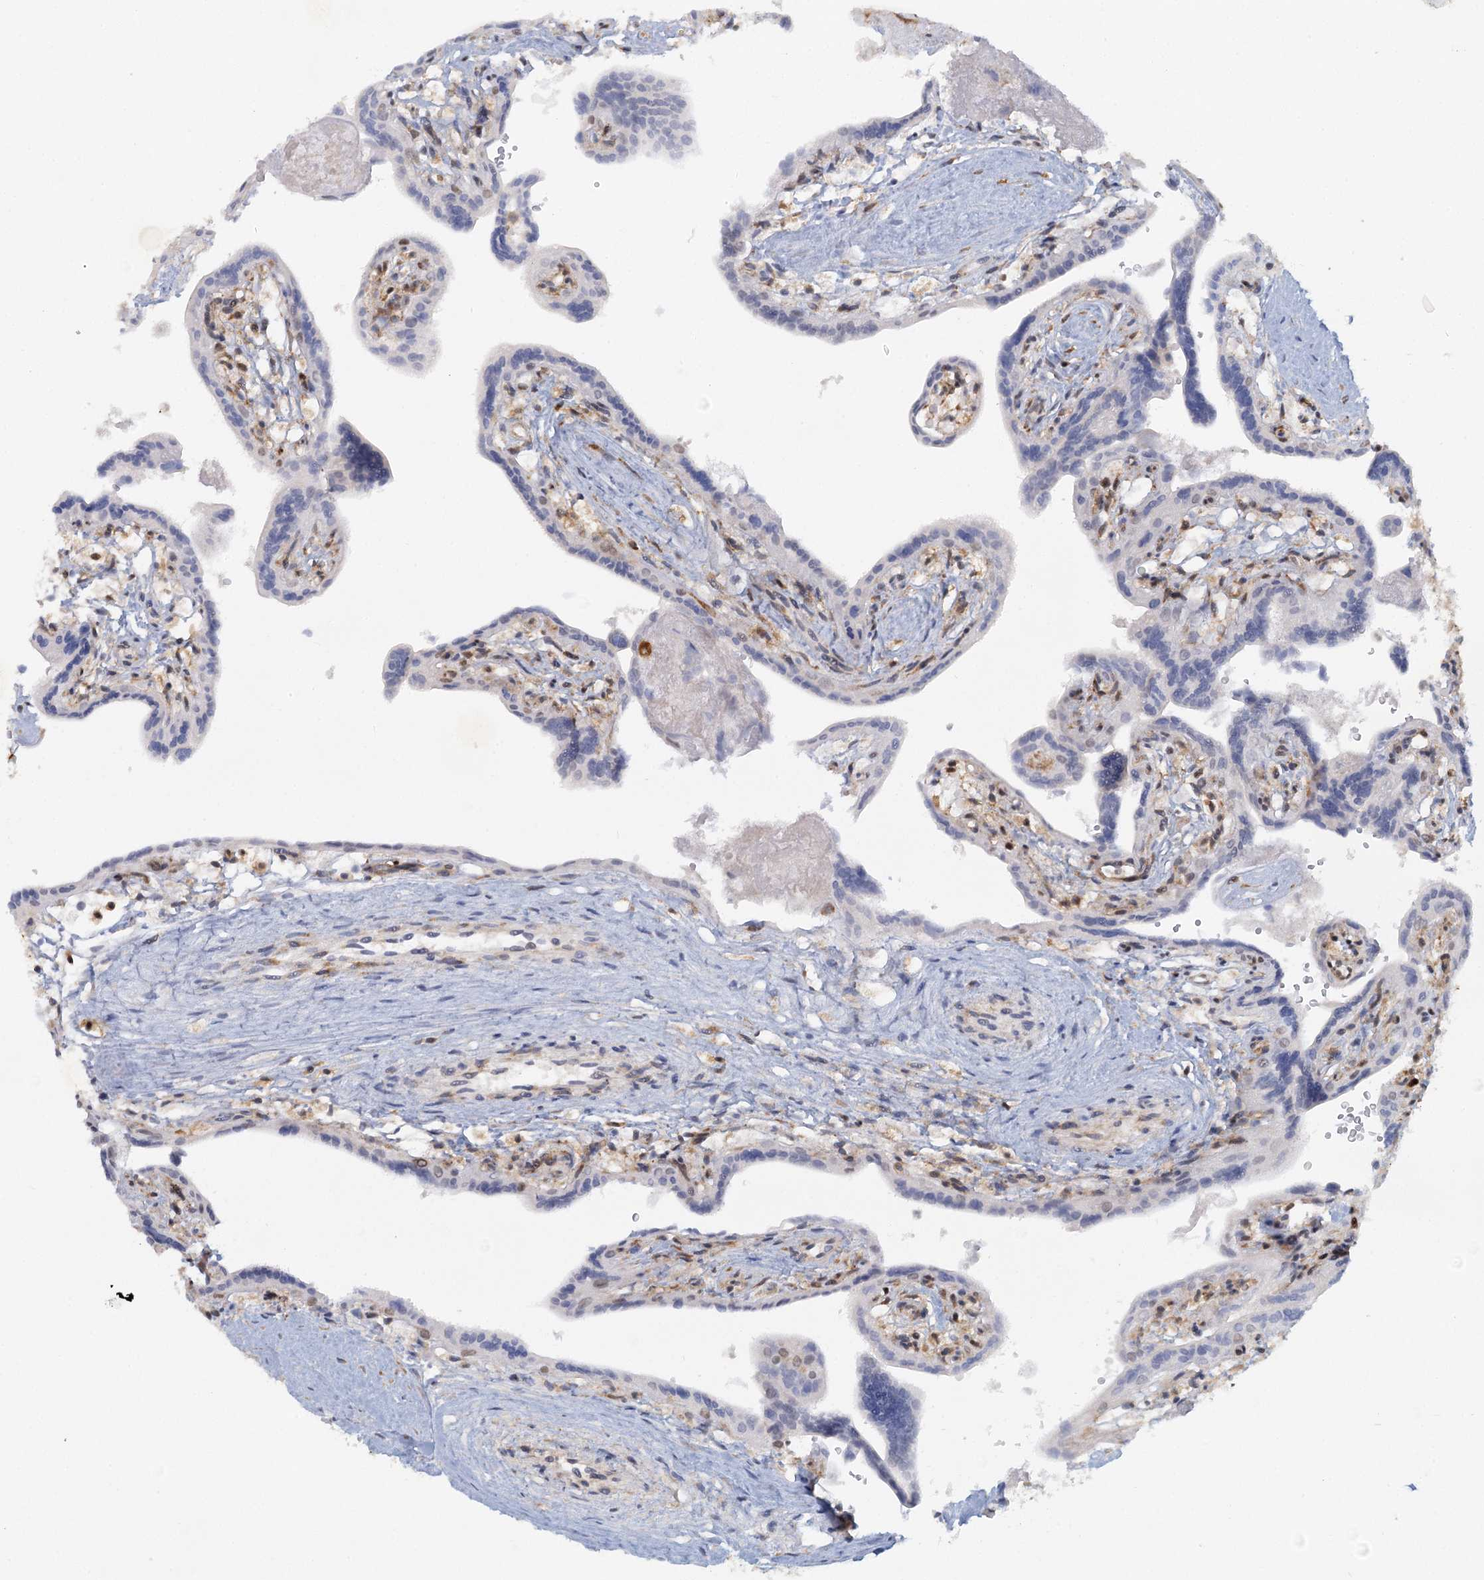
{"staining": {"intensity": "moderate", "quantity": "25%-75%", "location": "cytoplasmic/membranous,nuclear"}, "tissue": "placenta", "cell_type": "Trophoblastic cells", "image_type": "normal", "snomed": [{"axis": "morphology", "description": "Normal tissue, NOS"}, {"axis": "topography", "description": "Placenta"}], "caption": "Protein analysis of normal placenta exhibits moderate cytoplasmic/membranous,nuclear positivity in approximately 25%-75% of trophoblastic cells. The staining is performed using DAB (3,3'-diaminobenzidine) brown chromogen to label protein expression. The nuclei are counter-stained blue using hematoxylin.", "gene": "GPATCH11", "patient": {"sex": "female", "age": 37}}